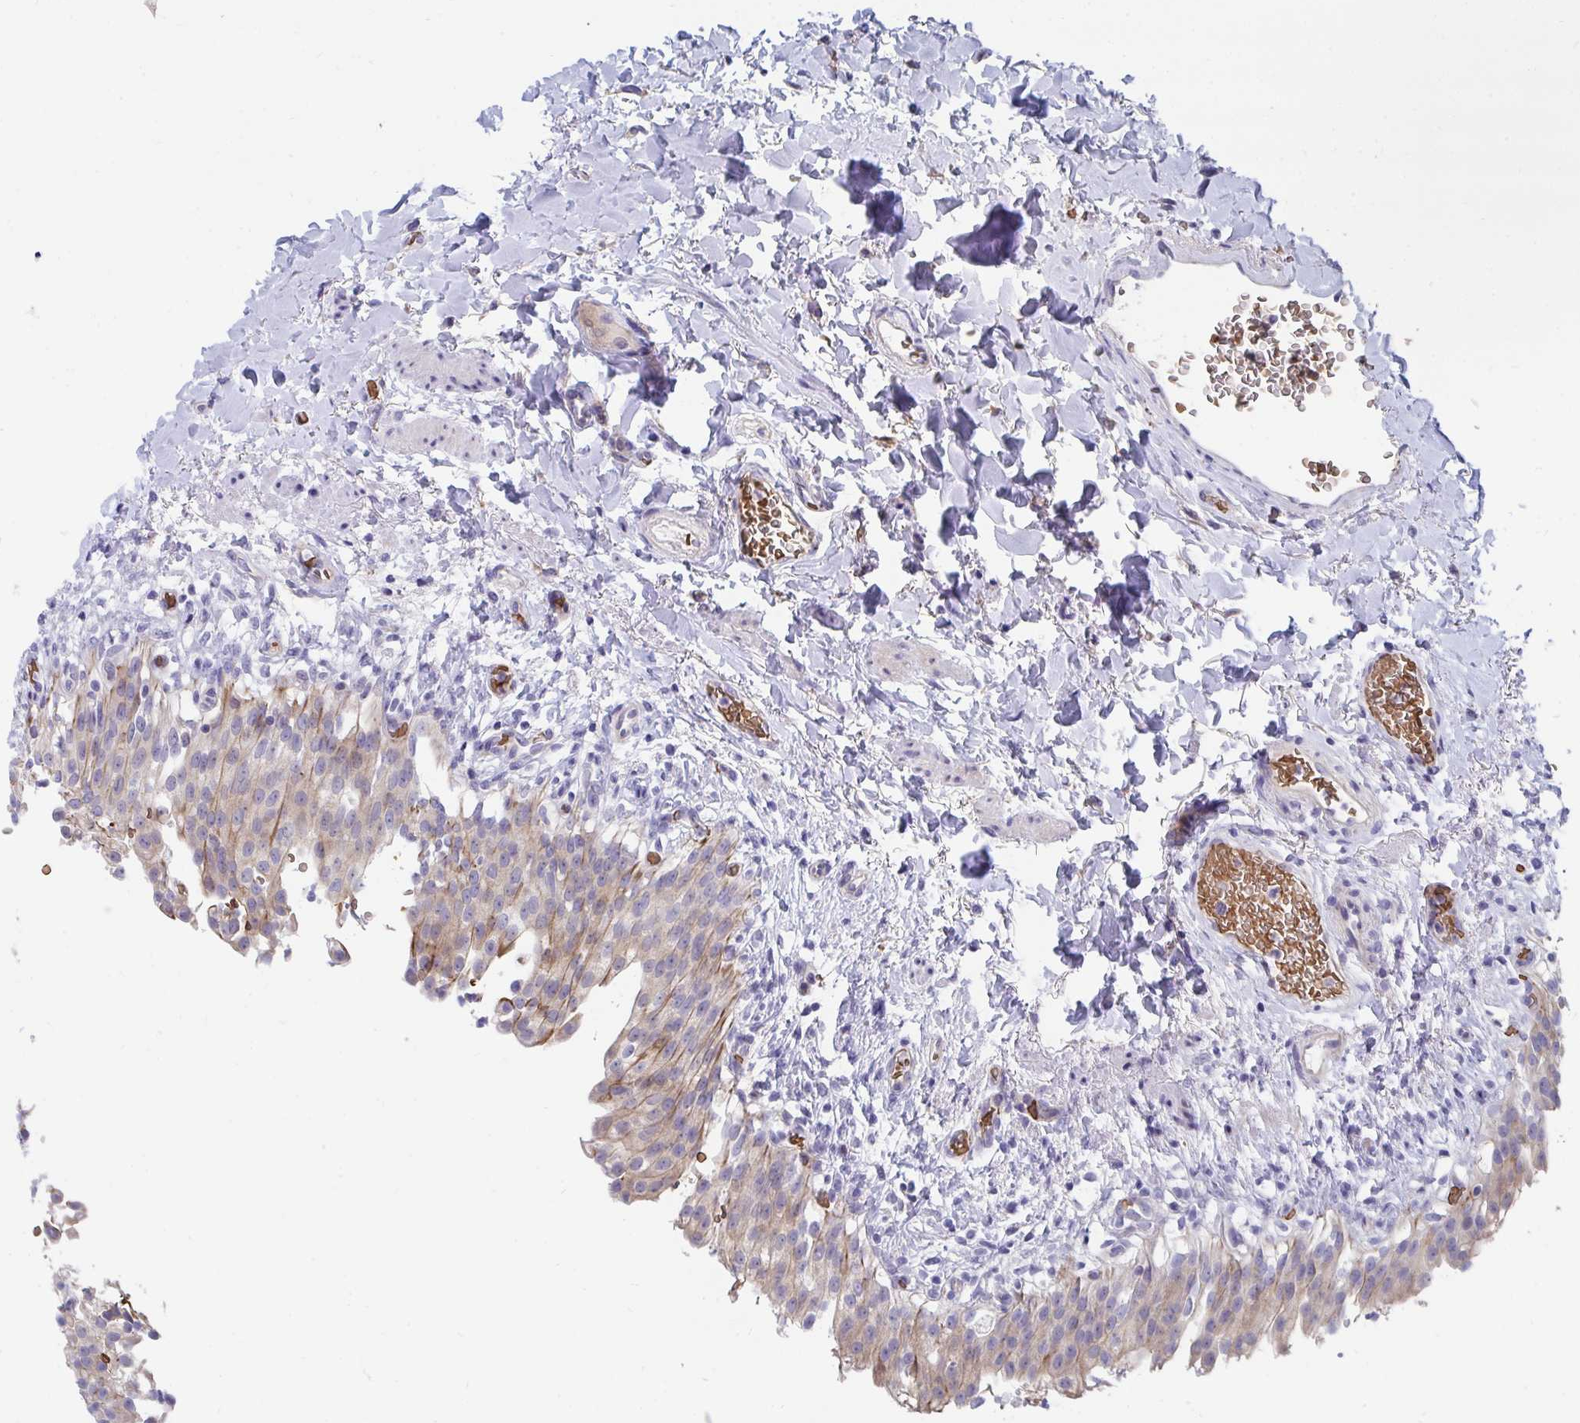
{"staining": {"intensity": "weak", "quantity": "<25%", "location": "cytoplasmic/membranous"}, "tissue": "urinary bladder", "cell_type": "Urothelial cells", "image_type": "normal", "snomed": [{"axis": "morphology", "description": "Normal tissue, NOS"}, {"axis": "topography", "description": "Urinary bladder"}, {"axis": "topography", "description": "Peripheral nerve tissue"}], "caption": "Immunohistochemistry (IHC) micrograph of benign urinary bladder stained for a protein (brown), which displays no expression in urothelial cells. The staining is performed using DAB brown chromogen with nuclei counter-stained in using hematoxylin.", "gene": "MROH2B", "patient": {"sex": "female", "age": 60}}